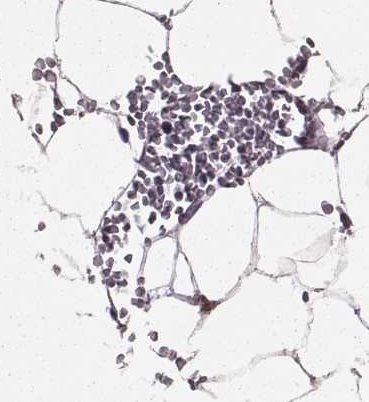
{"staining": {"intensity": "weak", "quantity": "25%-75%", "location": "cytoplasmic/membranous,nuclear"}, "tissue": "bone marrow", "cell_type": "Hematopoietic cells", "image_type": "normal", "snomed": [{"axis": "morphology", "description": "Normal tissue, NOS"}, {"axis": "topography", "description": "Bone marrow"}], "caption": "Protein expression analysis of benign human bone marrow reveals weak cytoplasmic/membranous,nuclear positivity in approximately 25%-75% of hematopoietic cells.", "gene": "PPP2R2A", "patient": {"sex": "female", "age": 52}}